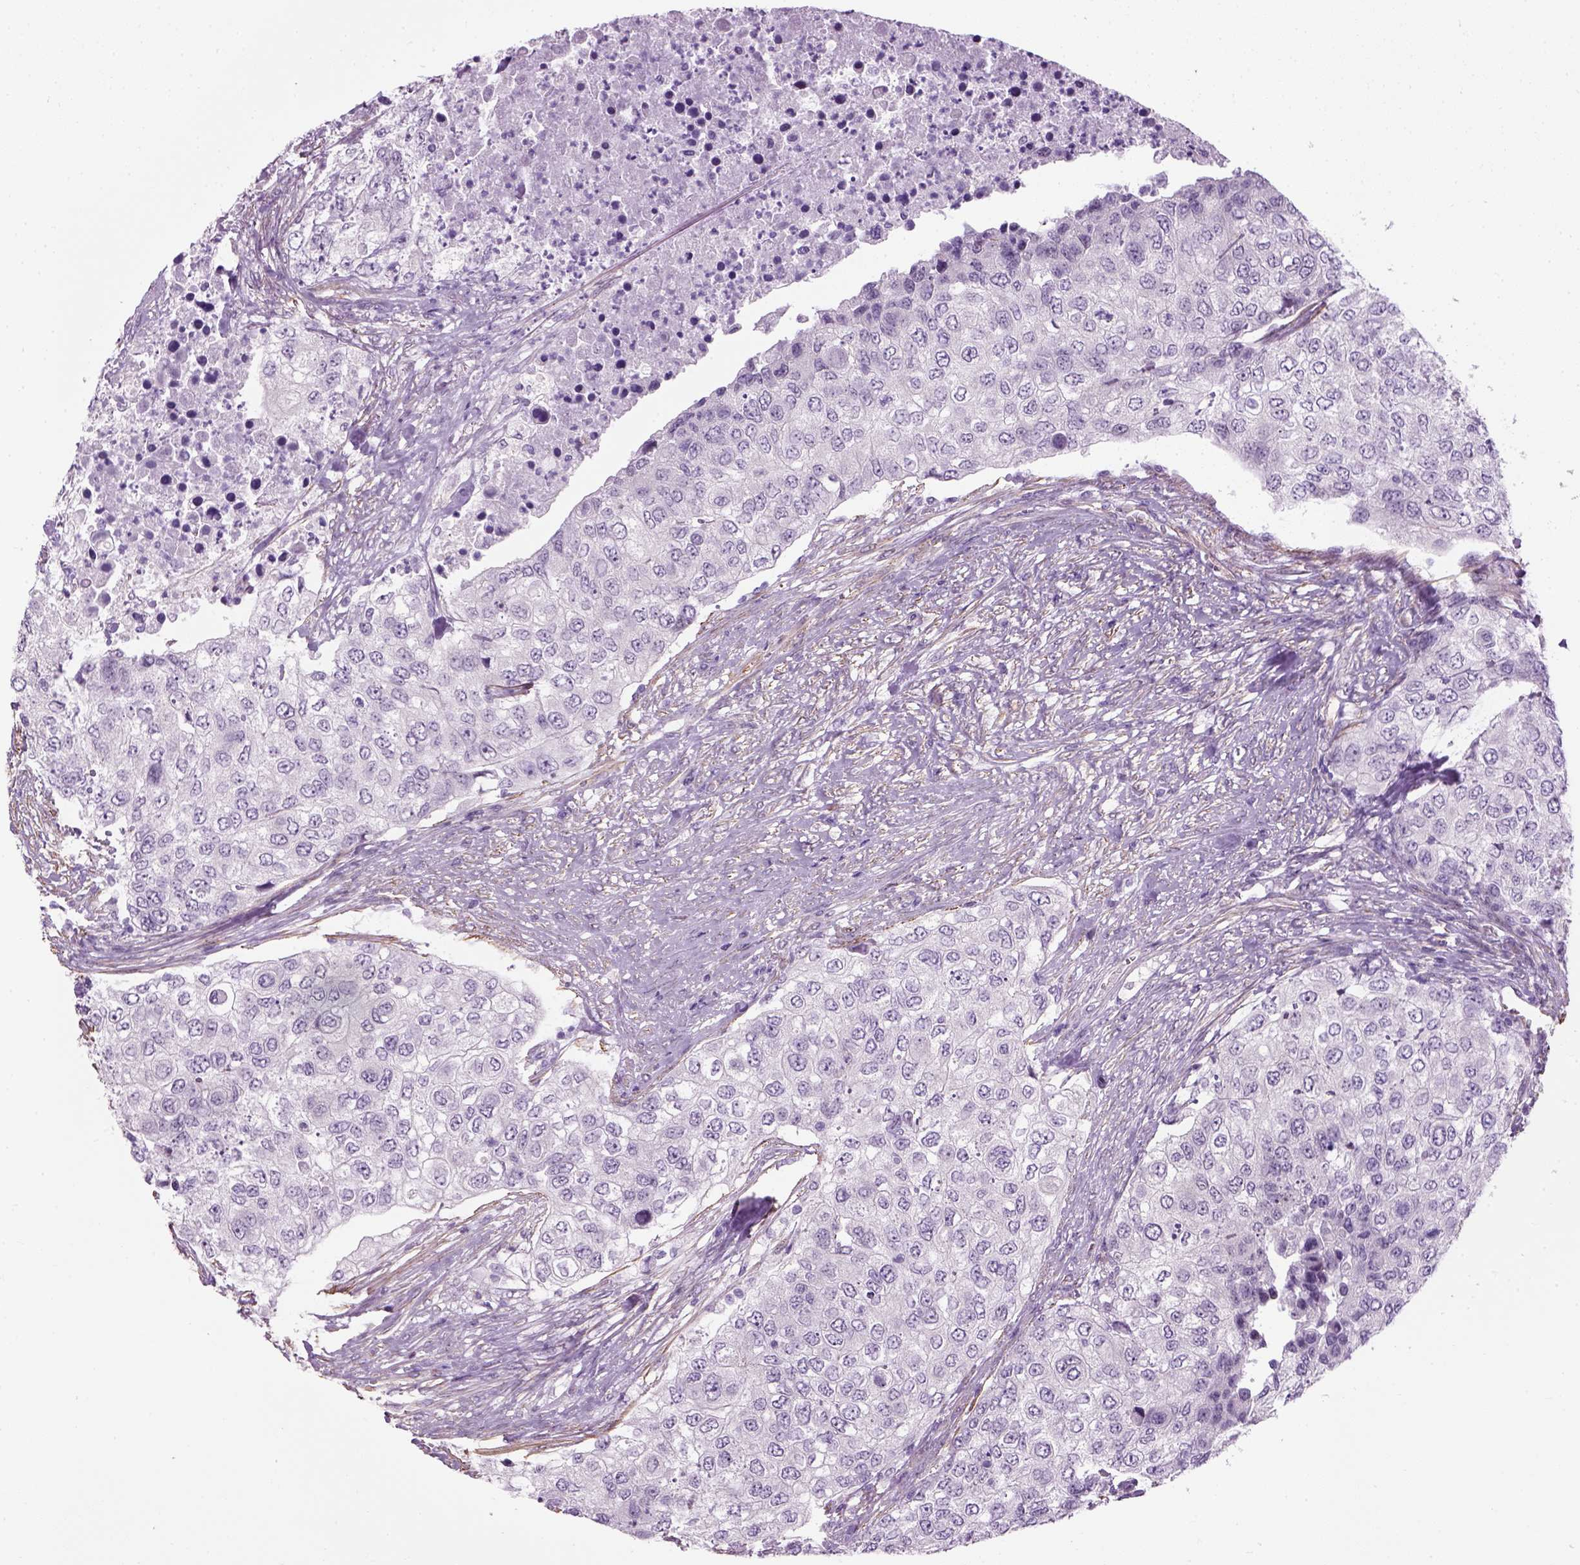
{"staining": {"intensity": "negative", "quantity": "none", "location": "none"}, "tissue": "urothelial cancer", "cell_type": "Tumor cells", "image_type": "cancer", "snomed": [{"axis": "morphology", "description": "Urothelial carcinoma, High grade"}, {"axis": "topography", "description": "Urinary bladder"}], "caption": "An image of human urothelial cancer is negative for staining in tumor cells.", "gene": "FAM161A", "patient": {"sex": "female", "age": 78}}